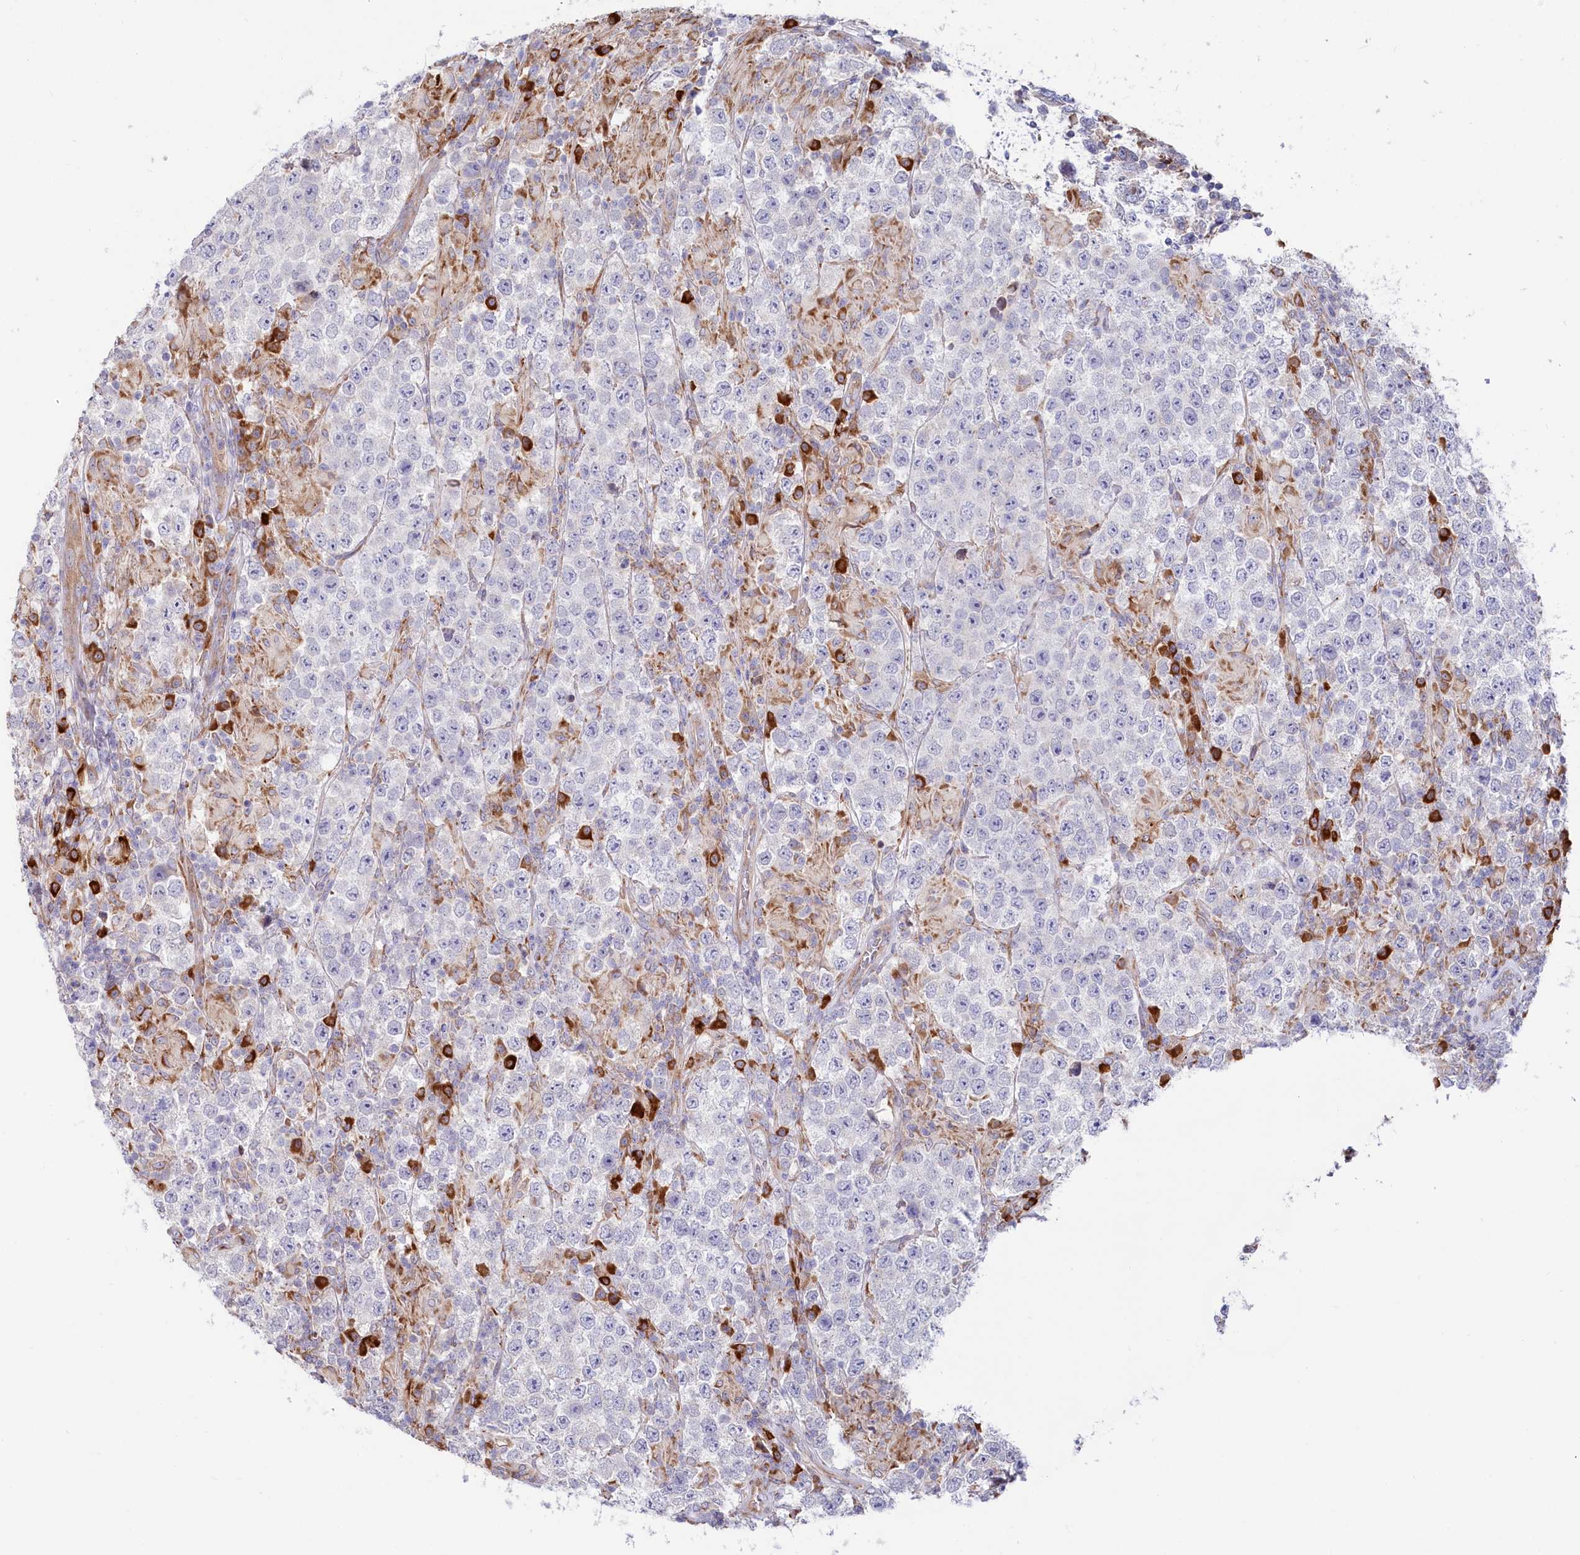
{"staining": {"intensity": "negative", "quantity": "none", "location": "none"}, "tissue": "testis cancer", "cell_type": "Tumor cells", "image_type": "cancer", "snomed": [{"axis": "morphology", "description": "Normal tissue, NOS"}, {"axis": "morphology", "description": "Urothelial carcinoma, High grade"}, {"axis": "morphology", "description": "Seminoma, NOS"}, {"axis": "morphology", "description": "Carcinoma, Embryonal, NOS"}, {"axis": "topography", "description": "Urinary bladder"}, {"axis": "topography", "description": "Testis"}], "caption": "DAB immunohistochemical staining of human testis cancer (high-grade urothelial carcinoma) exhibits no significant positivity in tumor cells.", "gene": "CHID1", "patient": {"sex": "male", "age": 41}}